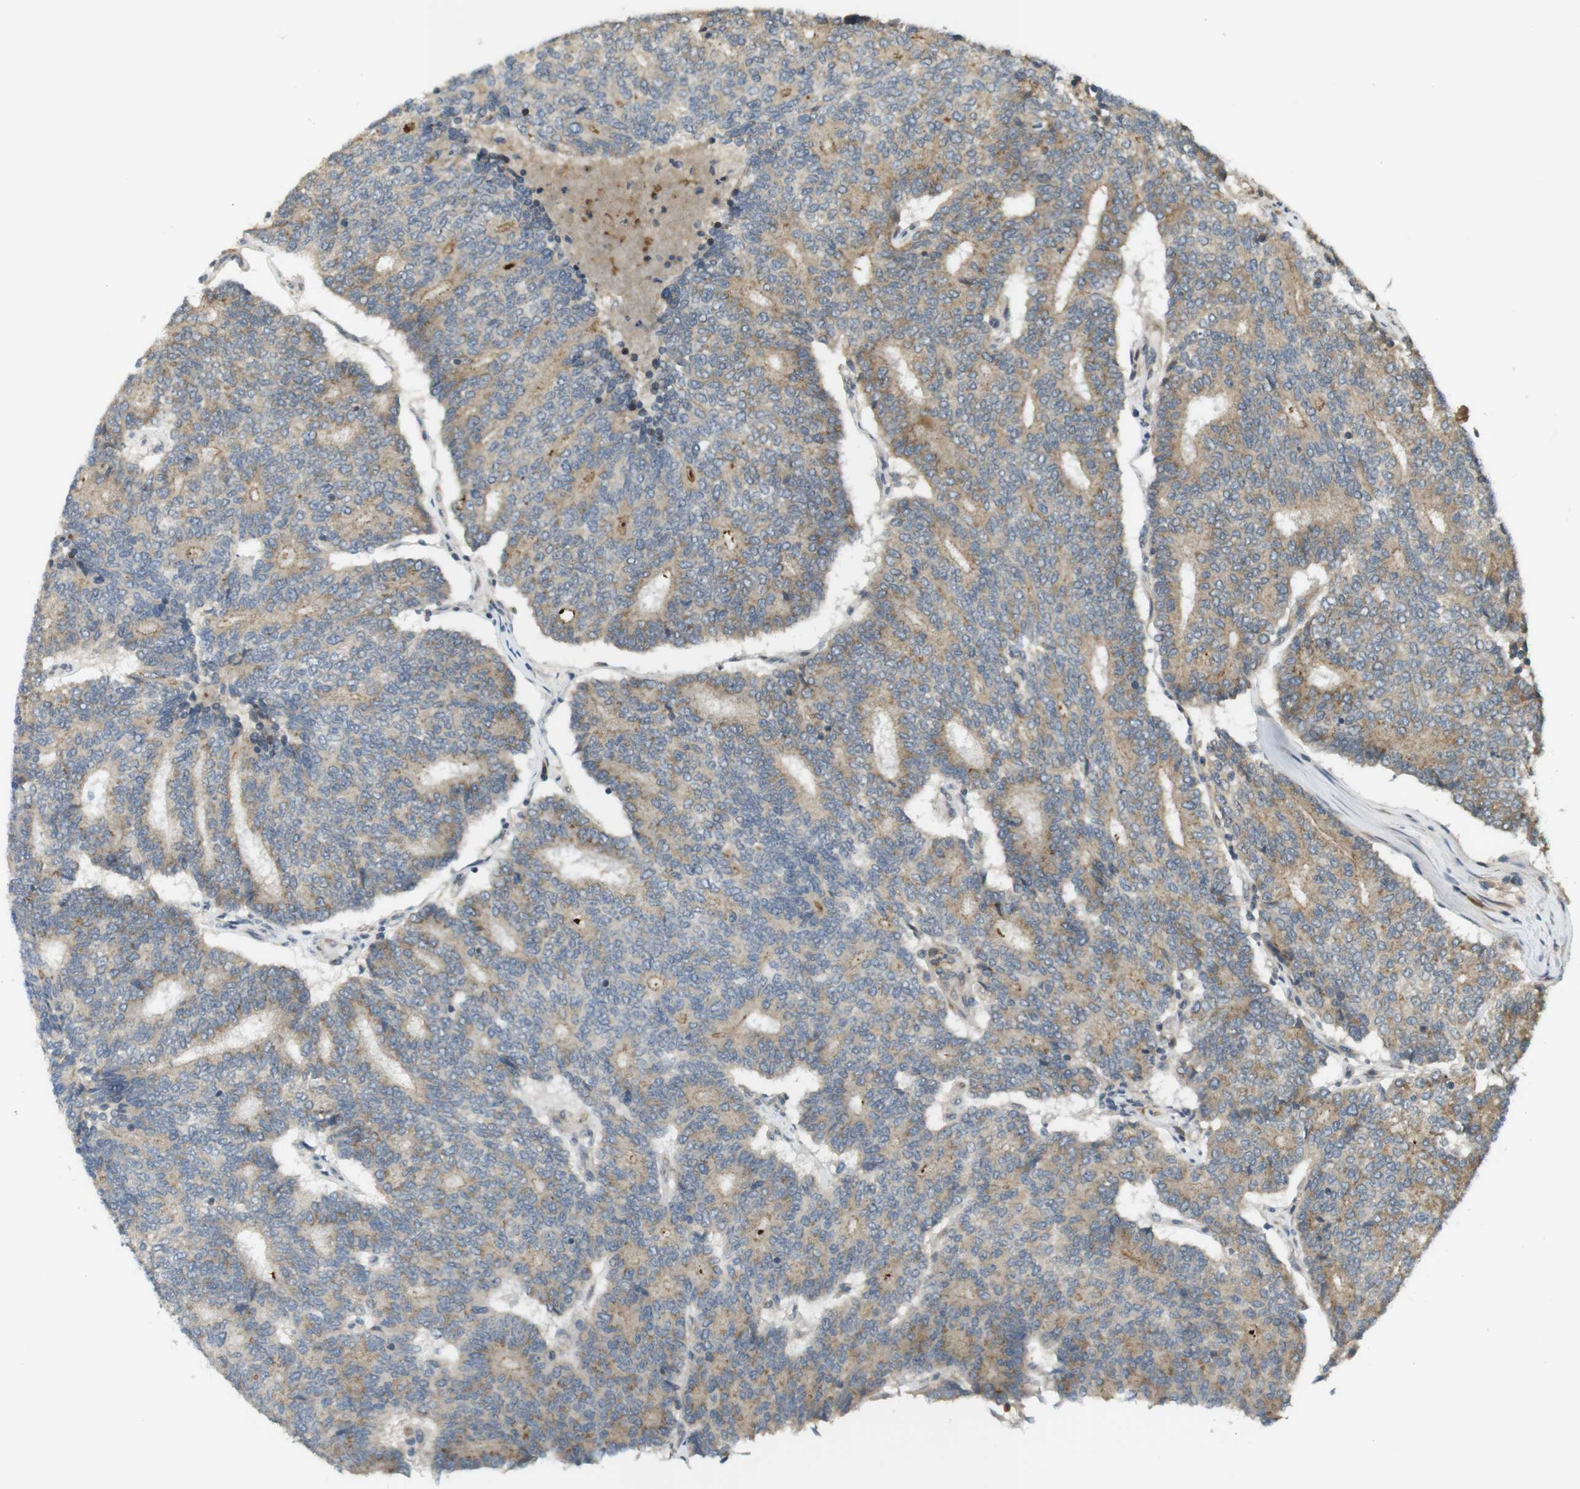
{"staining": {"intensity": "weak", "quantity": ">75%", "location": "cytoplasmic/membranous"}, "tissue": "prostate cancer", "cell_type": "Tumor cells", "image_type": "cancer", "snomed": [{"axis": "morphology", "description": "Normal tissue, NOS"}, {"axis": "morphology", "description": "Adenocarcinoma, High grade"}, {"axis": "topography", "description": "Prostate"}, {"axis": "topography", "description": "Seminal veicle"}], "caption": "A high-resolution histopathology image shows immunohistochemistry (IHC) staining of prostate high-grade adenocarcinoma, which demonstrates weak cytoplasmic/membranous positivity in approximately >75% of tumor cells.", "gene": "CLRN3", "patient": {"sex": "male", "age": 55}}